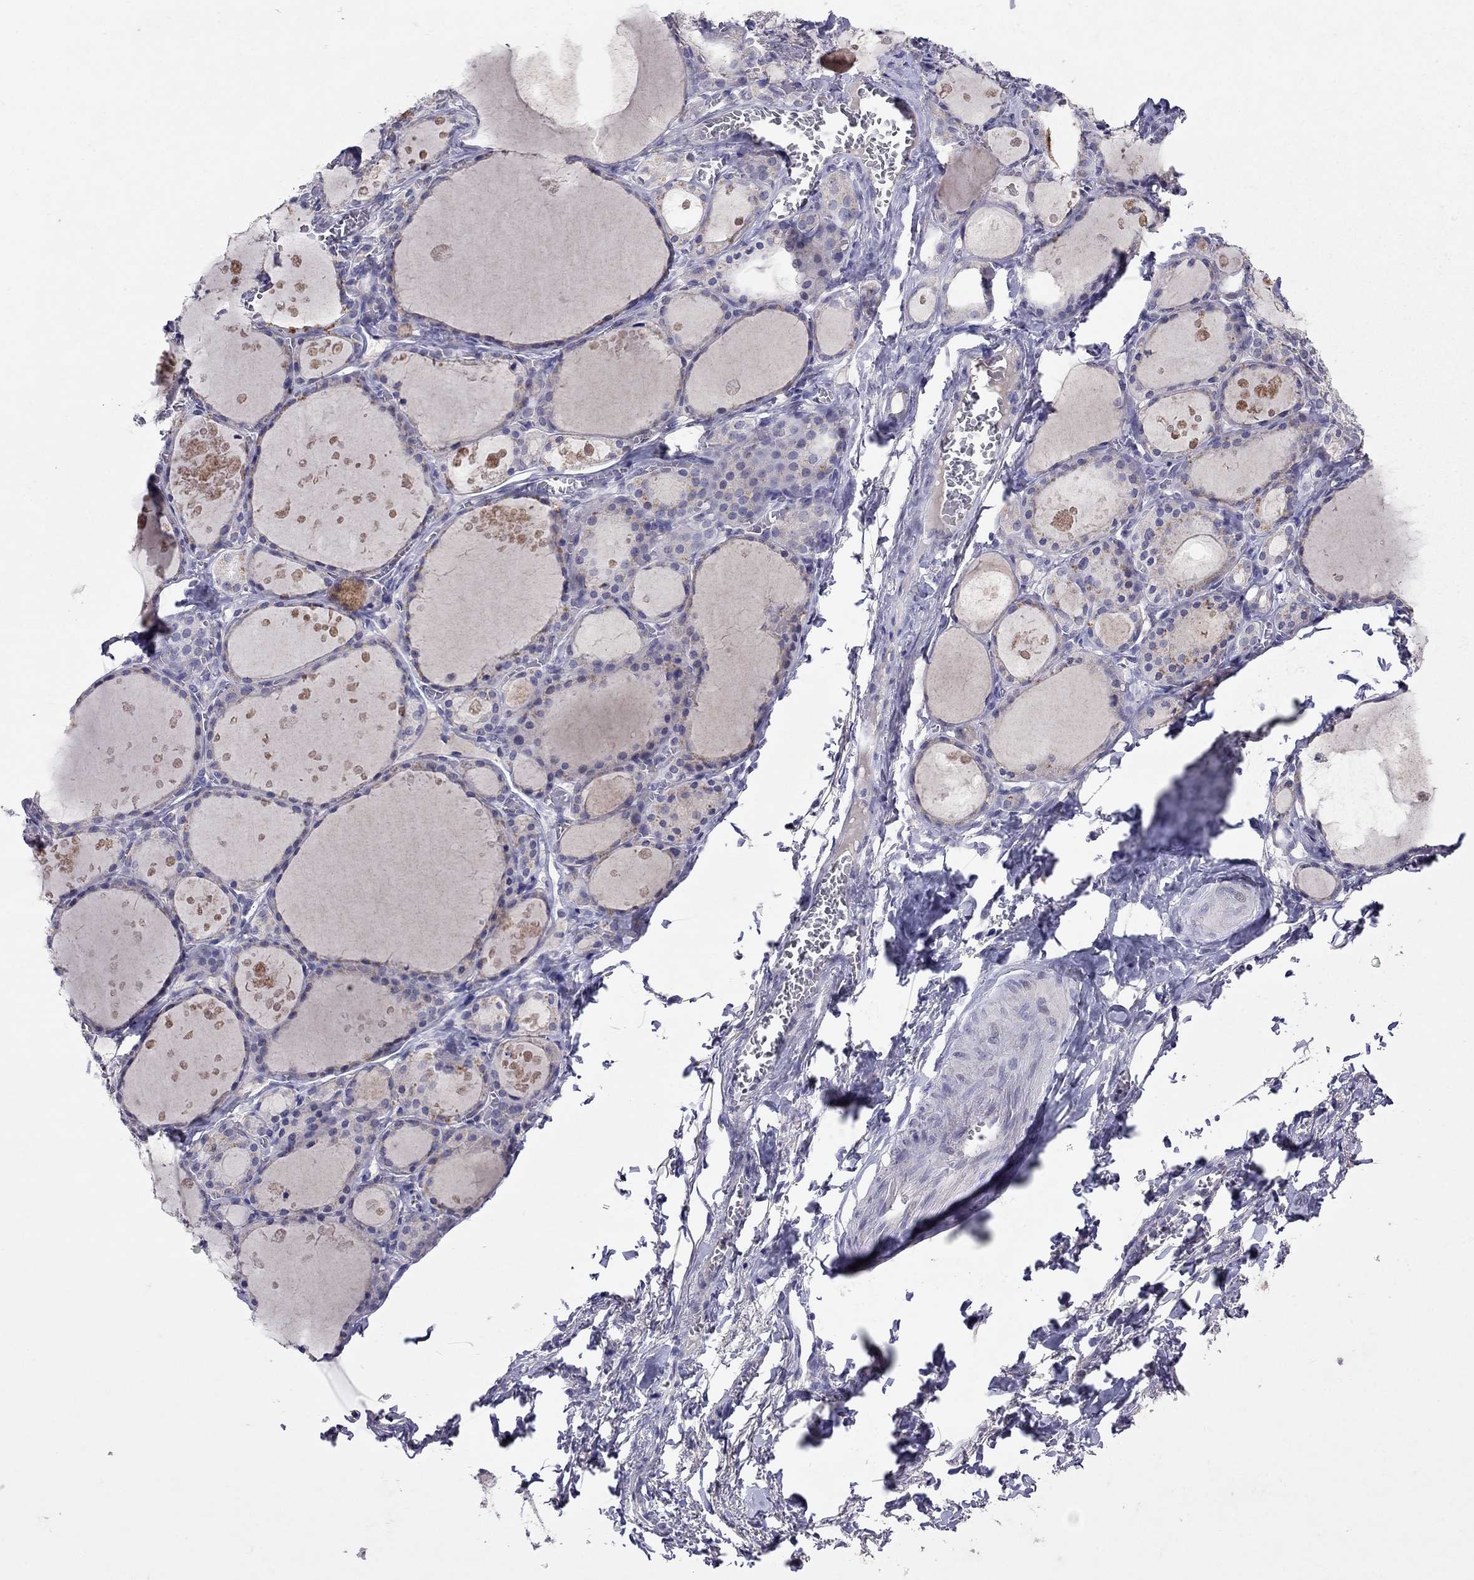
{"staining": {"intensity": "weak", "quantity": "<25%", "location": "cytoplasmic/membranous"}, "tissue": "thyroid gland", "cell_type": "Glandular cells", "image_type": "normal", "snomed": [{"axis": "morphology", "description": "Normal tissue, NOS"}, {"axis": "topography", "description": "Thyroid gland"}], "caption": "This micrograph is of normal thyroid gland stained with immunohistochemistry (IHC) to label a protein in brown with the nuclei are counter-stained blue. There is no staining in glandular cells. (Immunohistochemistry (ihc), brightfield microscopy, high magnification).", "gene": "FST", "patient": {"sex": "male", "age": 68}}